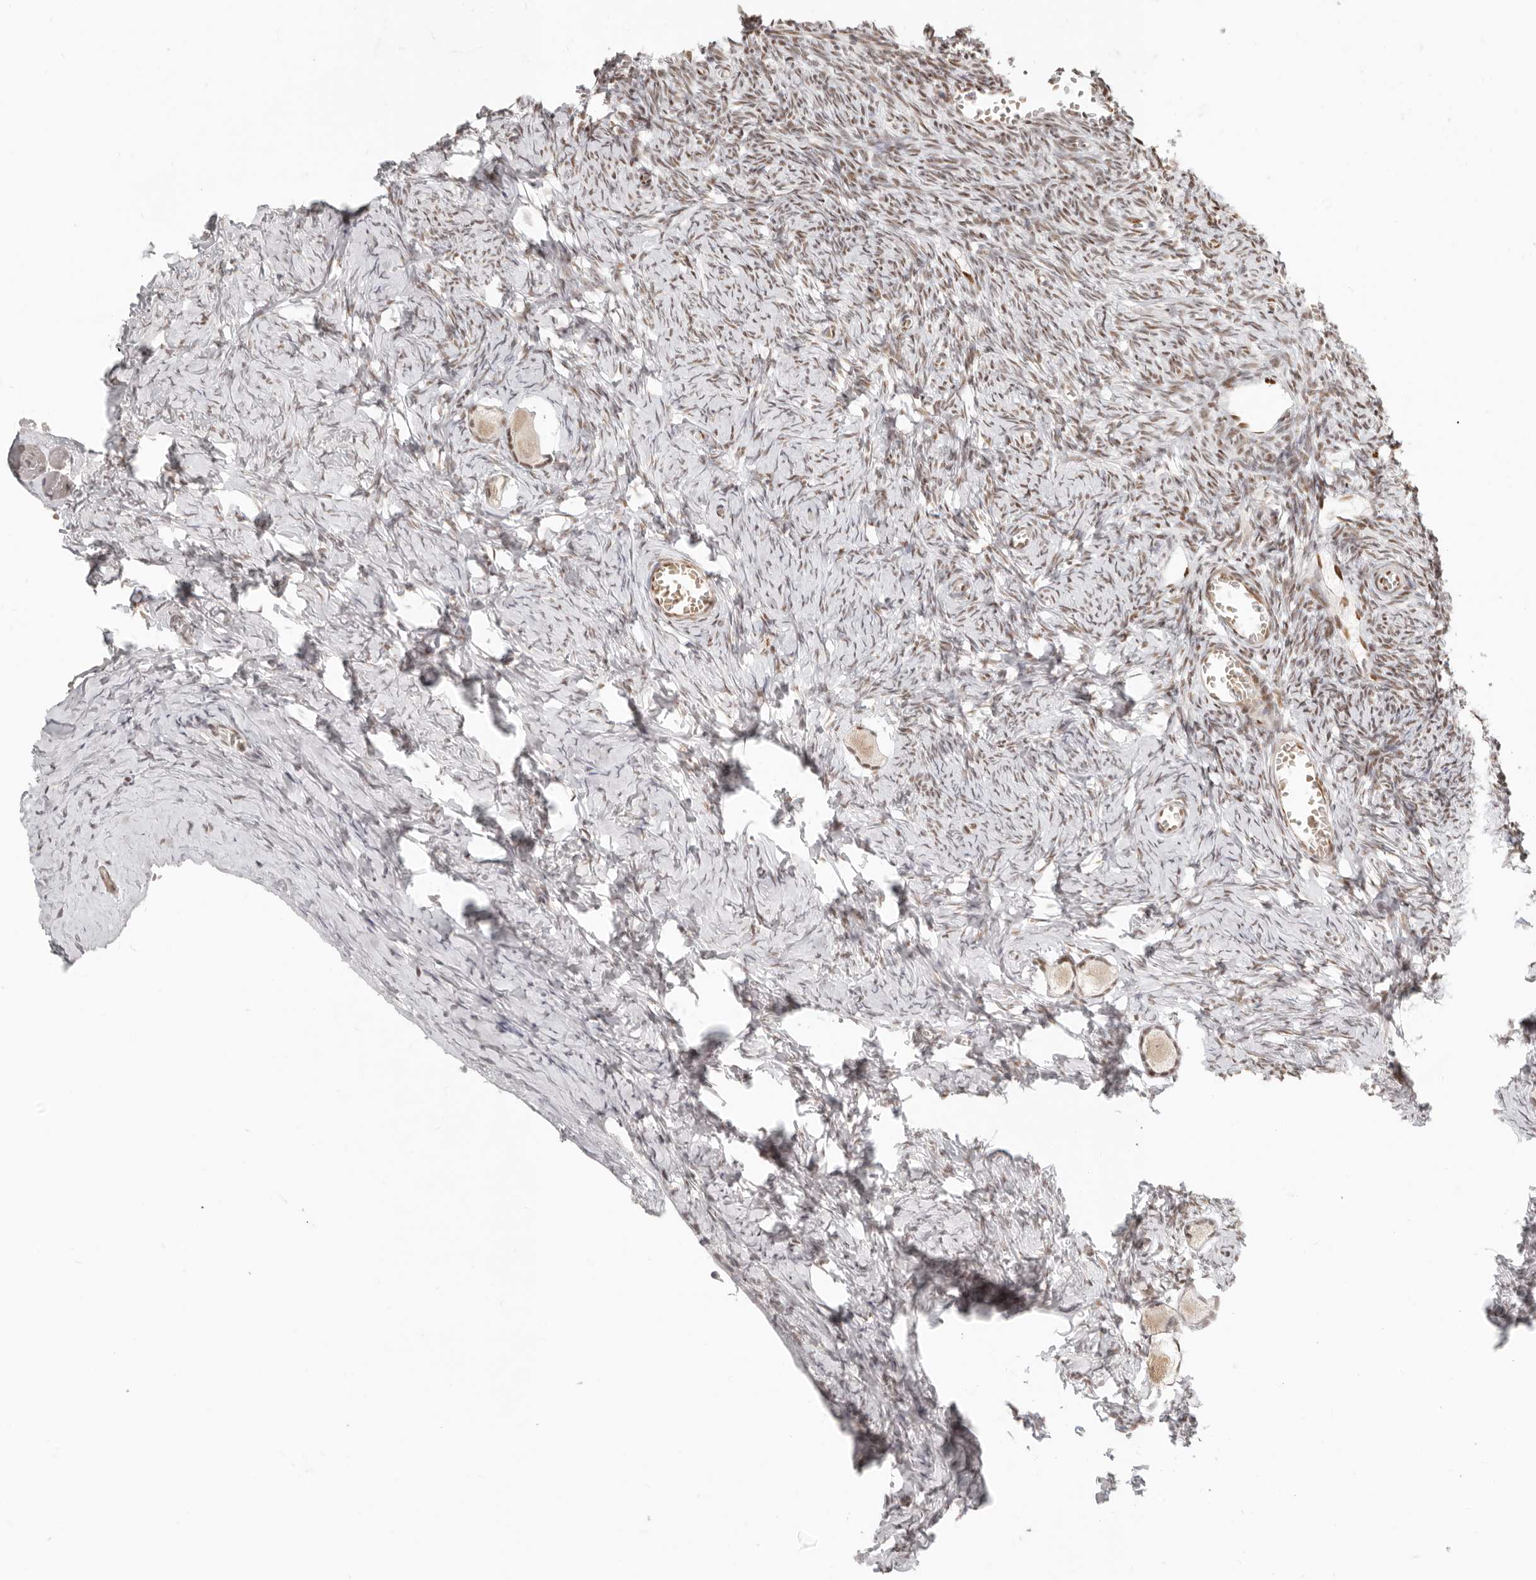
{"staining": {"intensity": "moderate", "quantity": ">75%", "location": "nuclear"}, "tissue": "ovary", "cell_type": "Follicle cells", "image_type": "normal", "snomed": [{"axis": "morphology", "description": "Normal tissue, NOS"}, {"axis": "topography", "description": "Ovary"}], "caption": "Moderate nuclear protein expression is identified in about >75% of follicle cells in ovary.", "gene": "GABPA", "patient": {"sex": "female", "age": 27}}